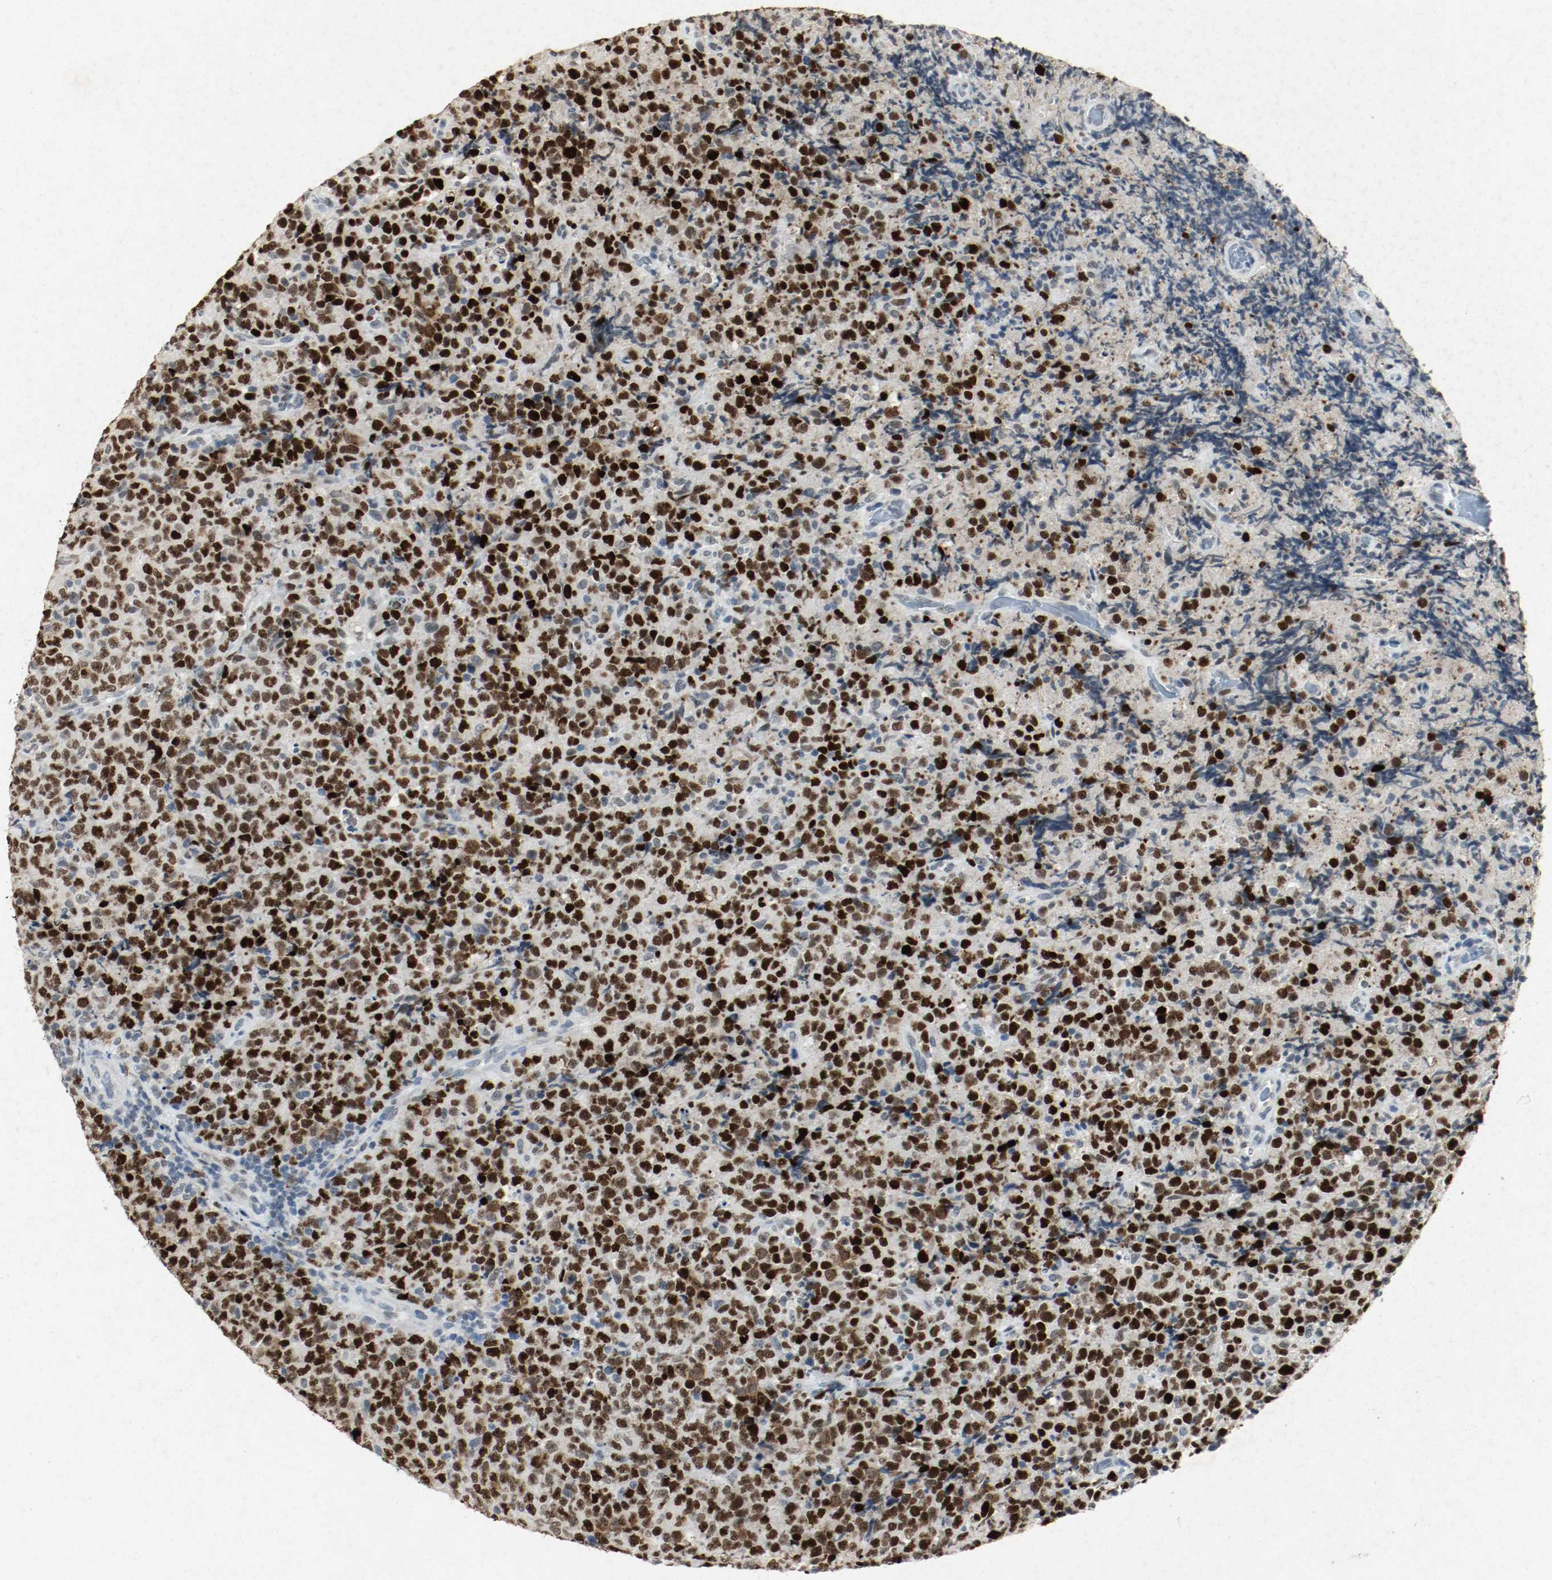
{"staining": {"intensity": "strong", "quantity": ">75%", "location": "nuclear"}, "tissue": "lymphoma", "cell_type": "Tumor cells", "image_type": "cancer", "snomed": [{"axis": "morphology", "description": "Malignant lymphoma, non-Hodgkin's type, High grade"}, {"axis": "topography", "description": "Tonsil"}], "caption": "Human lymphoma stained with a brown dye displays strong nuclear positive expression in about >75% of tumor cells.", "gene": "DNMT1", "patient": {"sex": "female", "age": 36}}